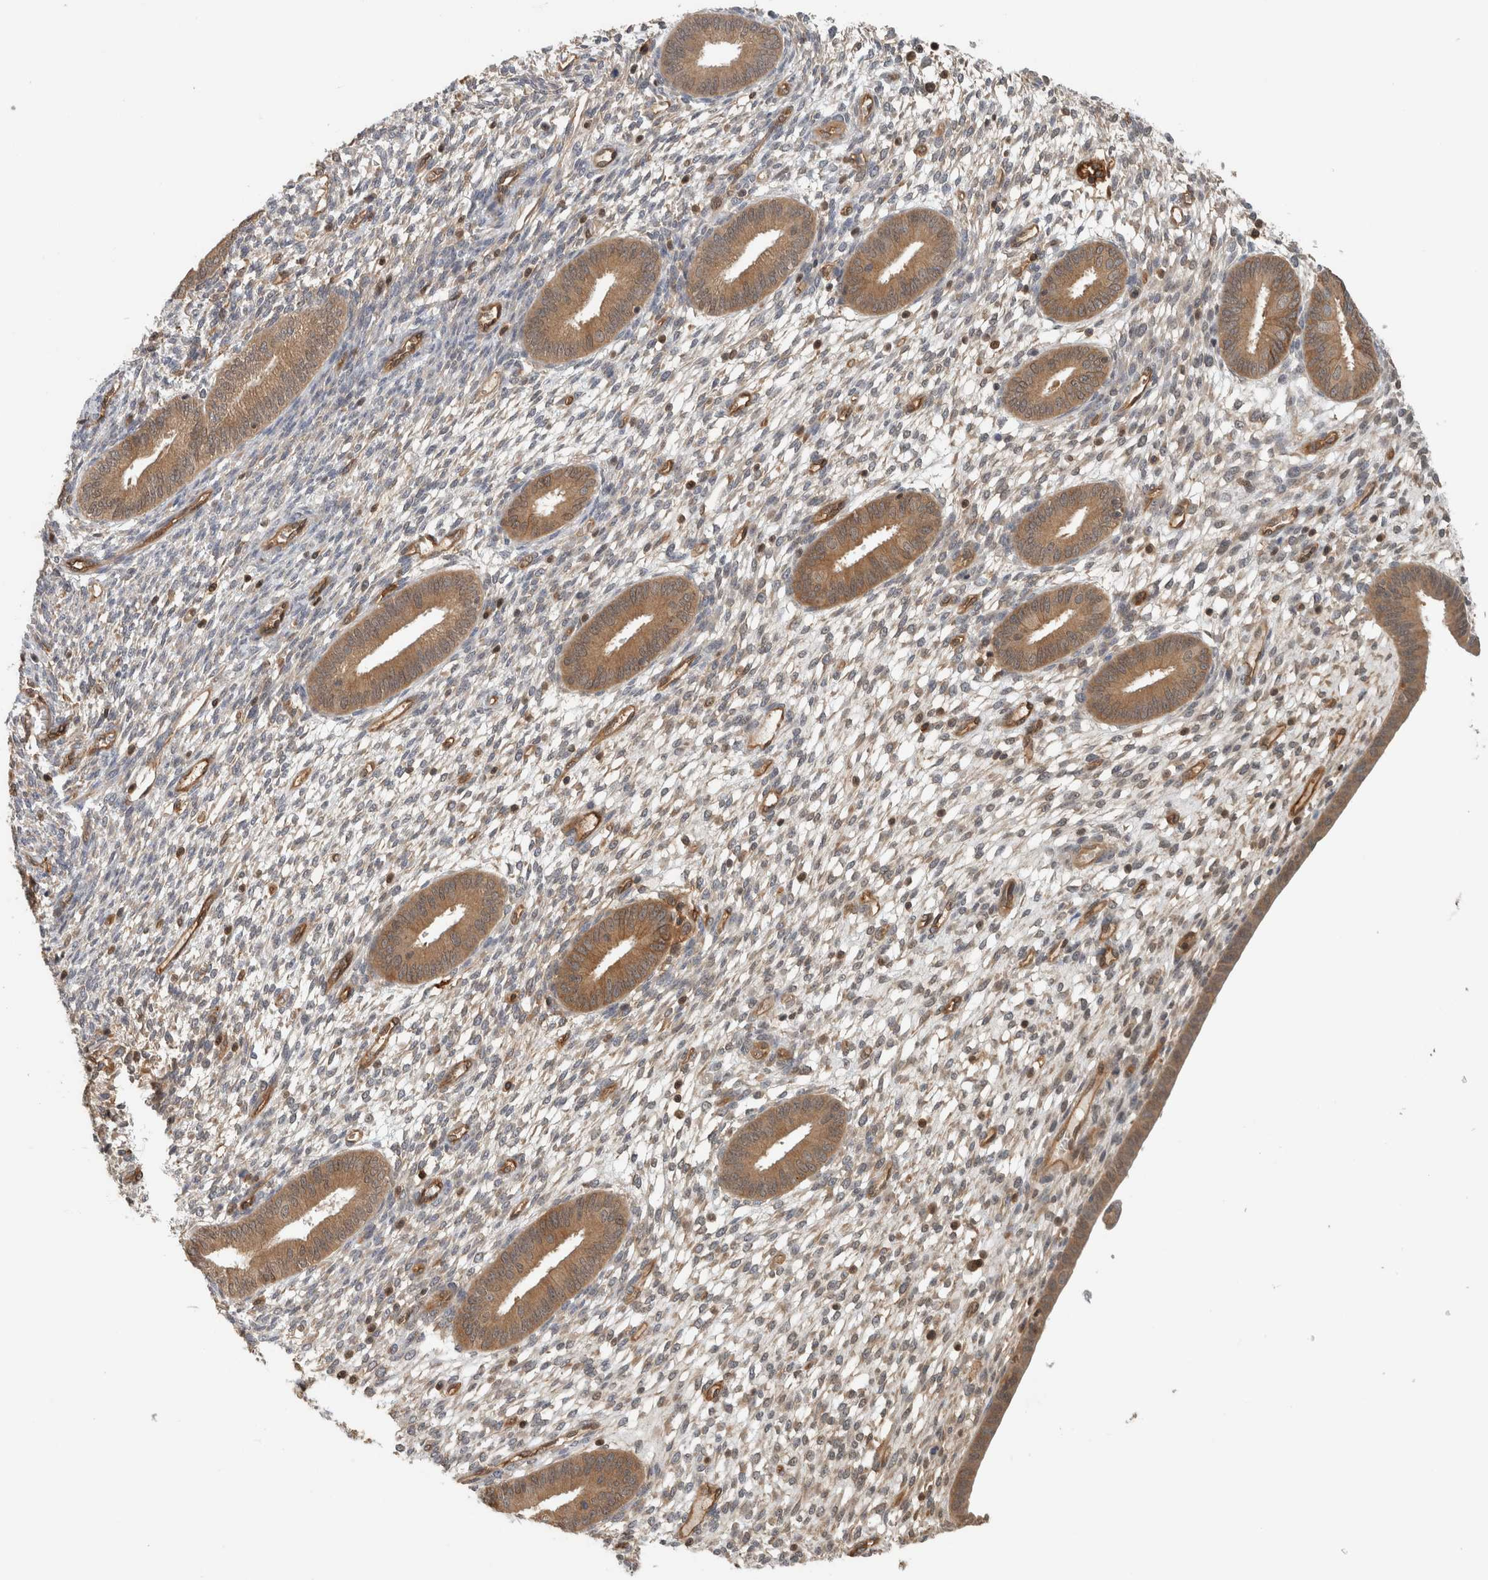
{"staining": {"intensity": "negative", "quantity": "none", "location": "none"}, "tissue": "endometrium", "cell_type": "Cells in endometrial stroma", "image_type": "normal", "snomed": [{"axis": "morphology", "description": "Normal tissue, NOS"}, {"axis": "topography", "description": "Endometrium"}], "caption": "Protein analysis of normal endometrium displays no significant staining in cells in endometrial stroma.", "gene": "PFDN4", "patient": {"sex": "female", "age": 46}}